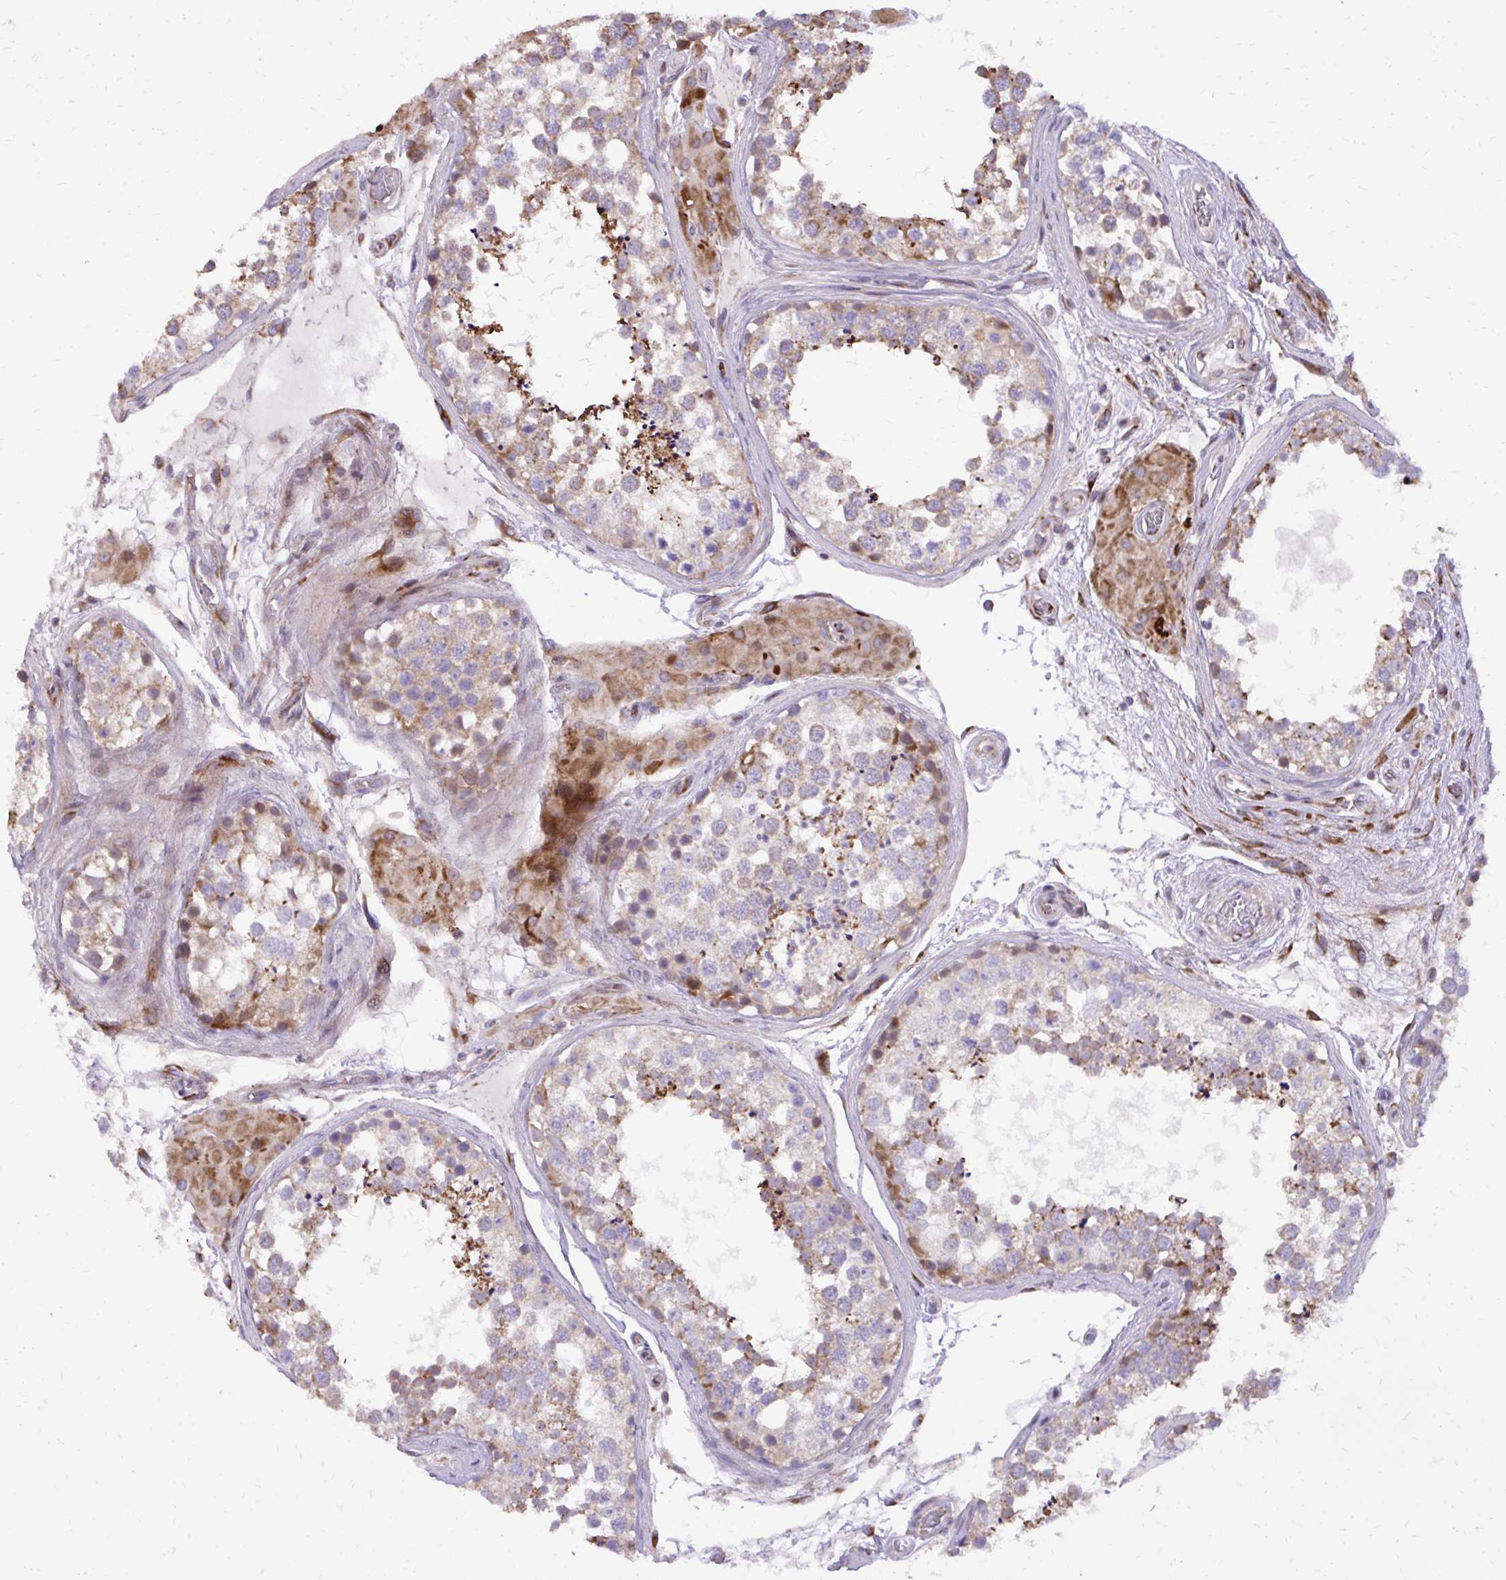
{"staining": {"intensity": "strong", "quantity": "<25%", "location": "cytoplasmic/membranous"}, "tissue": "testis", "cell_type": "Cells in seminiferous ducts", "image_type": "normal", "snomed": [{"axis": "morphology", "description": "Normal tissue, NOS"}, {"axis": "morphology", "description": "Seminoma, NOS"}, {"axis": "topography", "description": "Testis"}], "caption": "Immunohistochemistry (IHC) micrograph of benign testis: testis stained using immunohistochemistry shows medium levels of strong protein expression localized specifically in the cytoplasmic/membranous of cells in seminiferous ducts, appearing as a cytoplasmic/membranous brown color.", "gene": "ABCC3", "patient": {"sex": "male", "age": 65}}